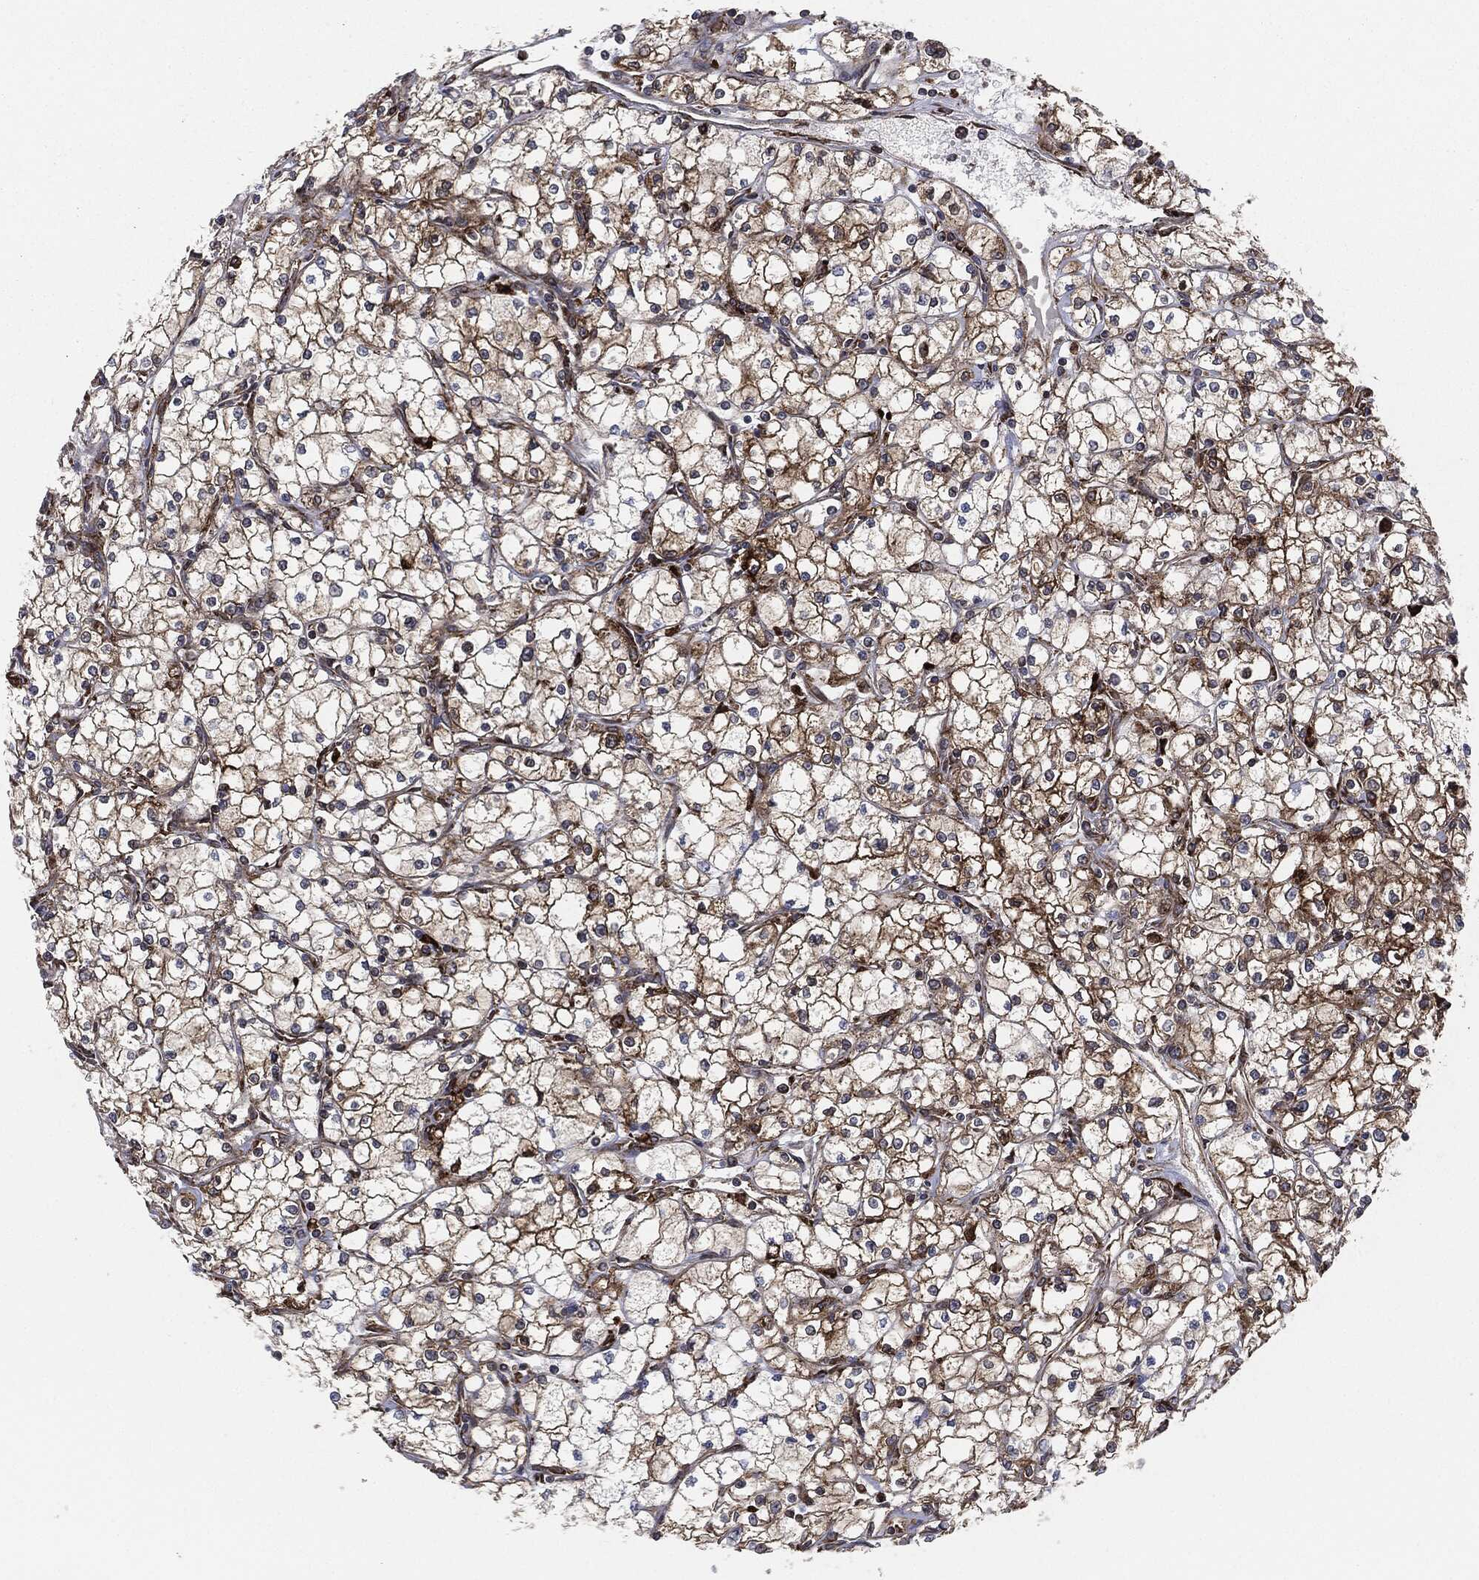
{"staining": {"intensity": "moderate", "quantity": ">75%", "location": "cytoplasmic/membranous"}, "tissue": "renal cancer", "cell_type": "Tumor cells", "image_type": "cancer", "snomed": [{"axis": "morphology", "description": "Adenocarcinoma, NOS"}, {"axis": "topography", "description": "Kidney"}], "caption": "Adenocarcinoma (renal) was stained to show a protein in brown. There is medium levels of moderate cytoplasmic/membranous positivity in about >75% of tumor cells.", "gene": "CALR", "patient": {"sex": "male", "age": 67}}